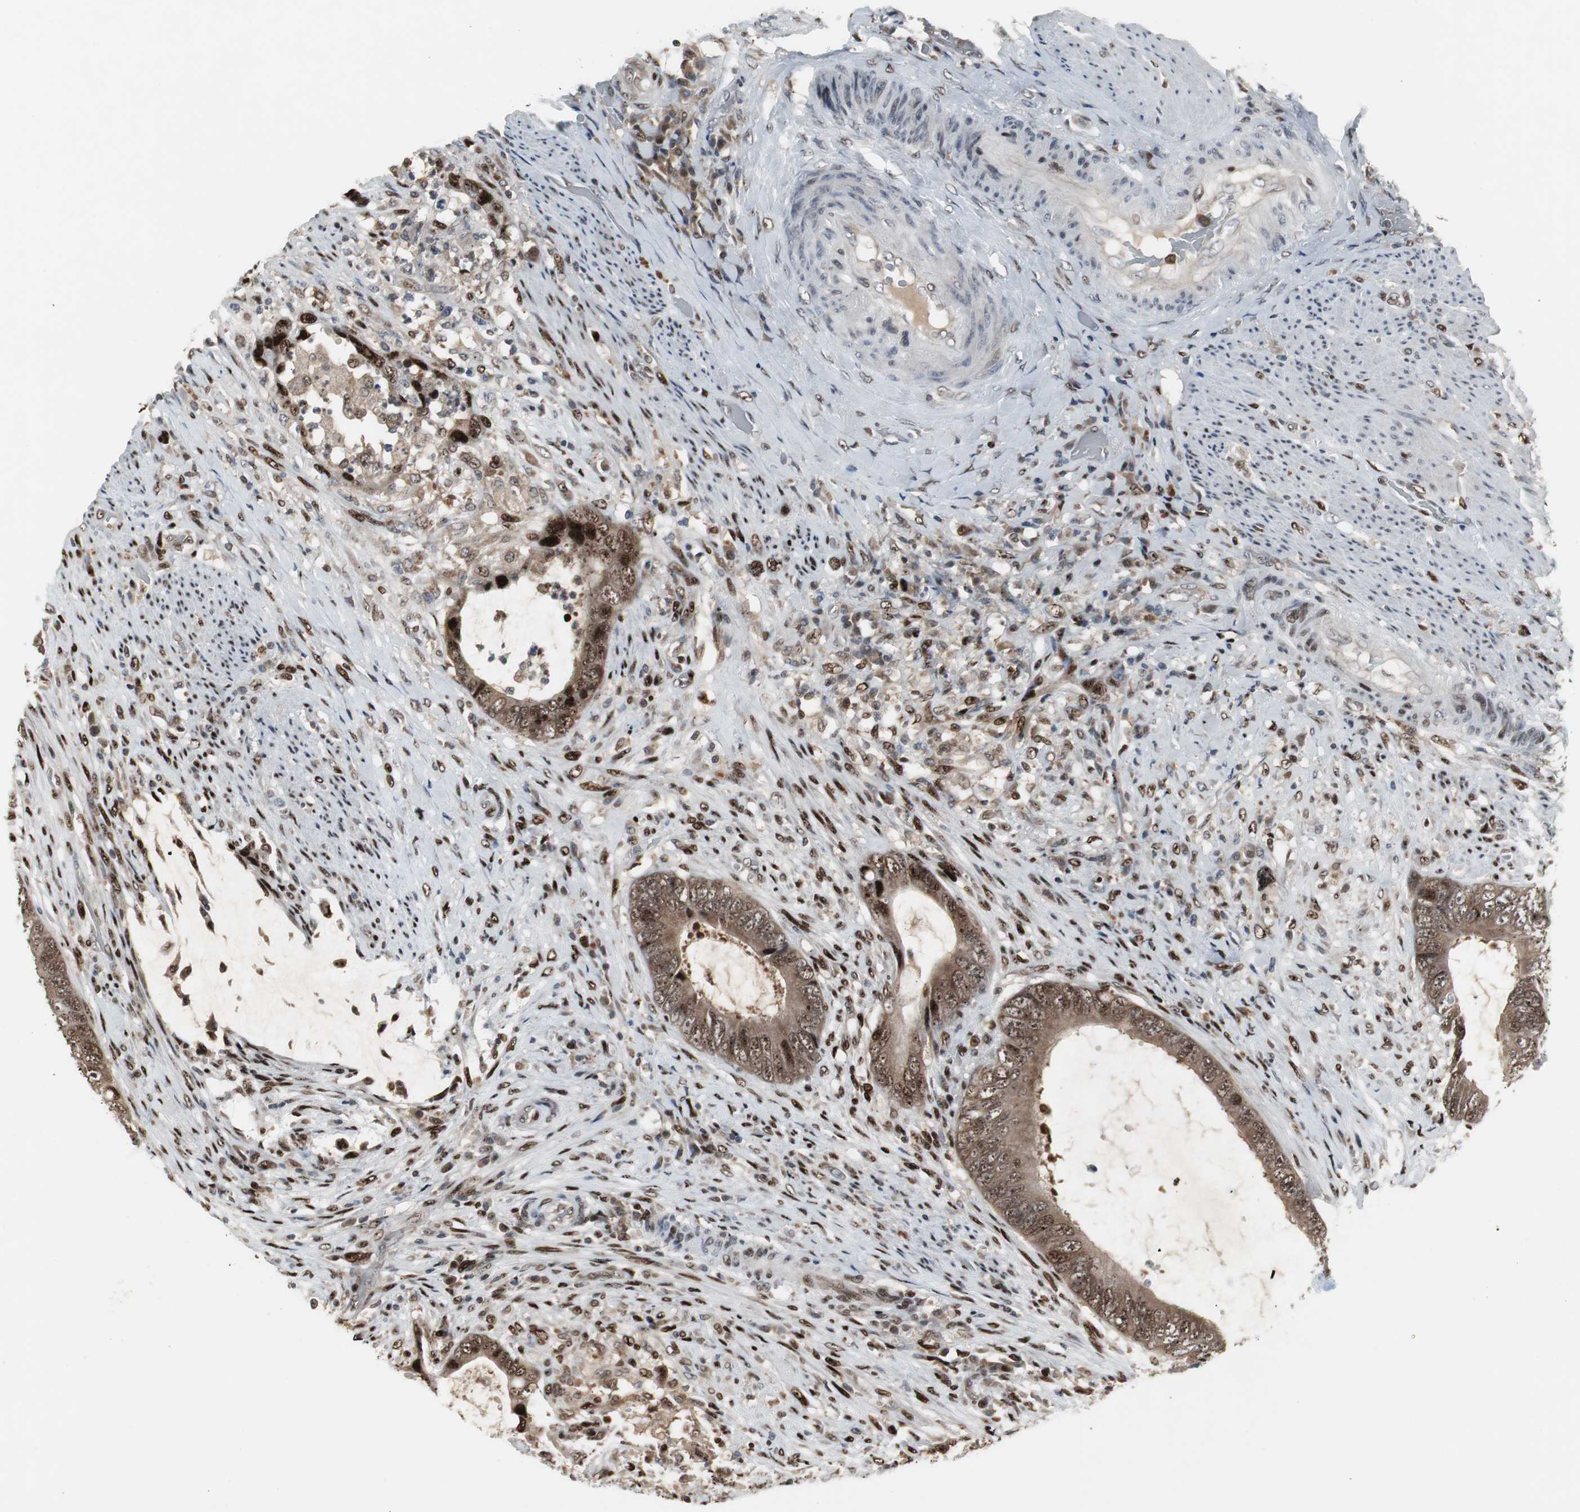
{"staining": {"intensity": "moderate", "quantity": ">75%", "location": "cytoplasmic/membranous,nuclear"}, "tissue": "colorectal cancer", "cell_type": "Tumor cells", "image_type": "cancer", "snomed": [{"axis": "morphology", "description": "Adenocarcinoma, NOS"}, {"axis": "topography", "description": "Rectum"}], "caption": "This is a micrograph of immunohistochemistry (IHC) staining of colorectal cancer, which shows moderate staining in the cytoplasmic/membranous and nuclear of tumor cells.", "gene": "GRK2", "patient": {"sex": "female", "age": 77}}